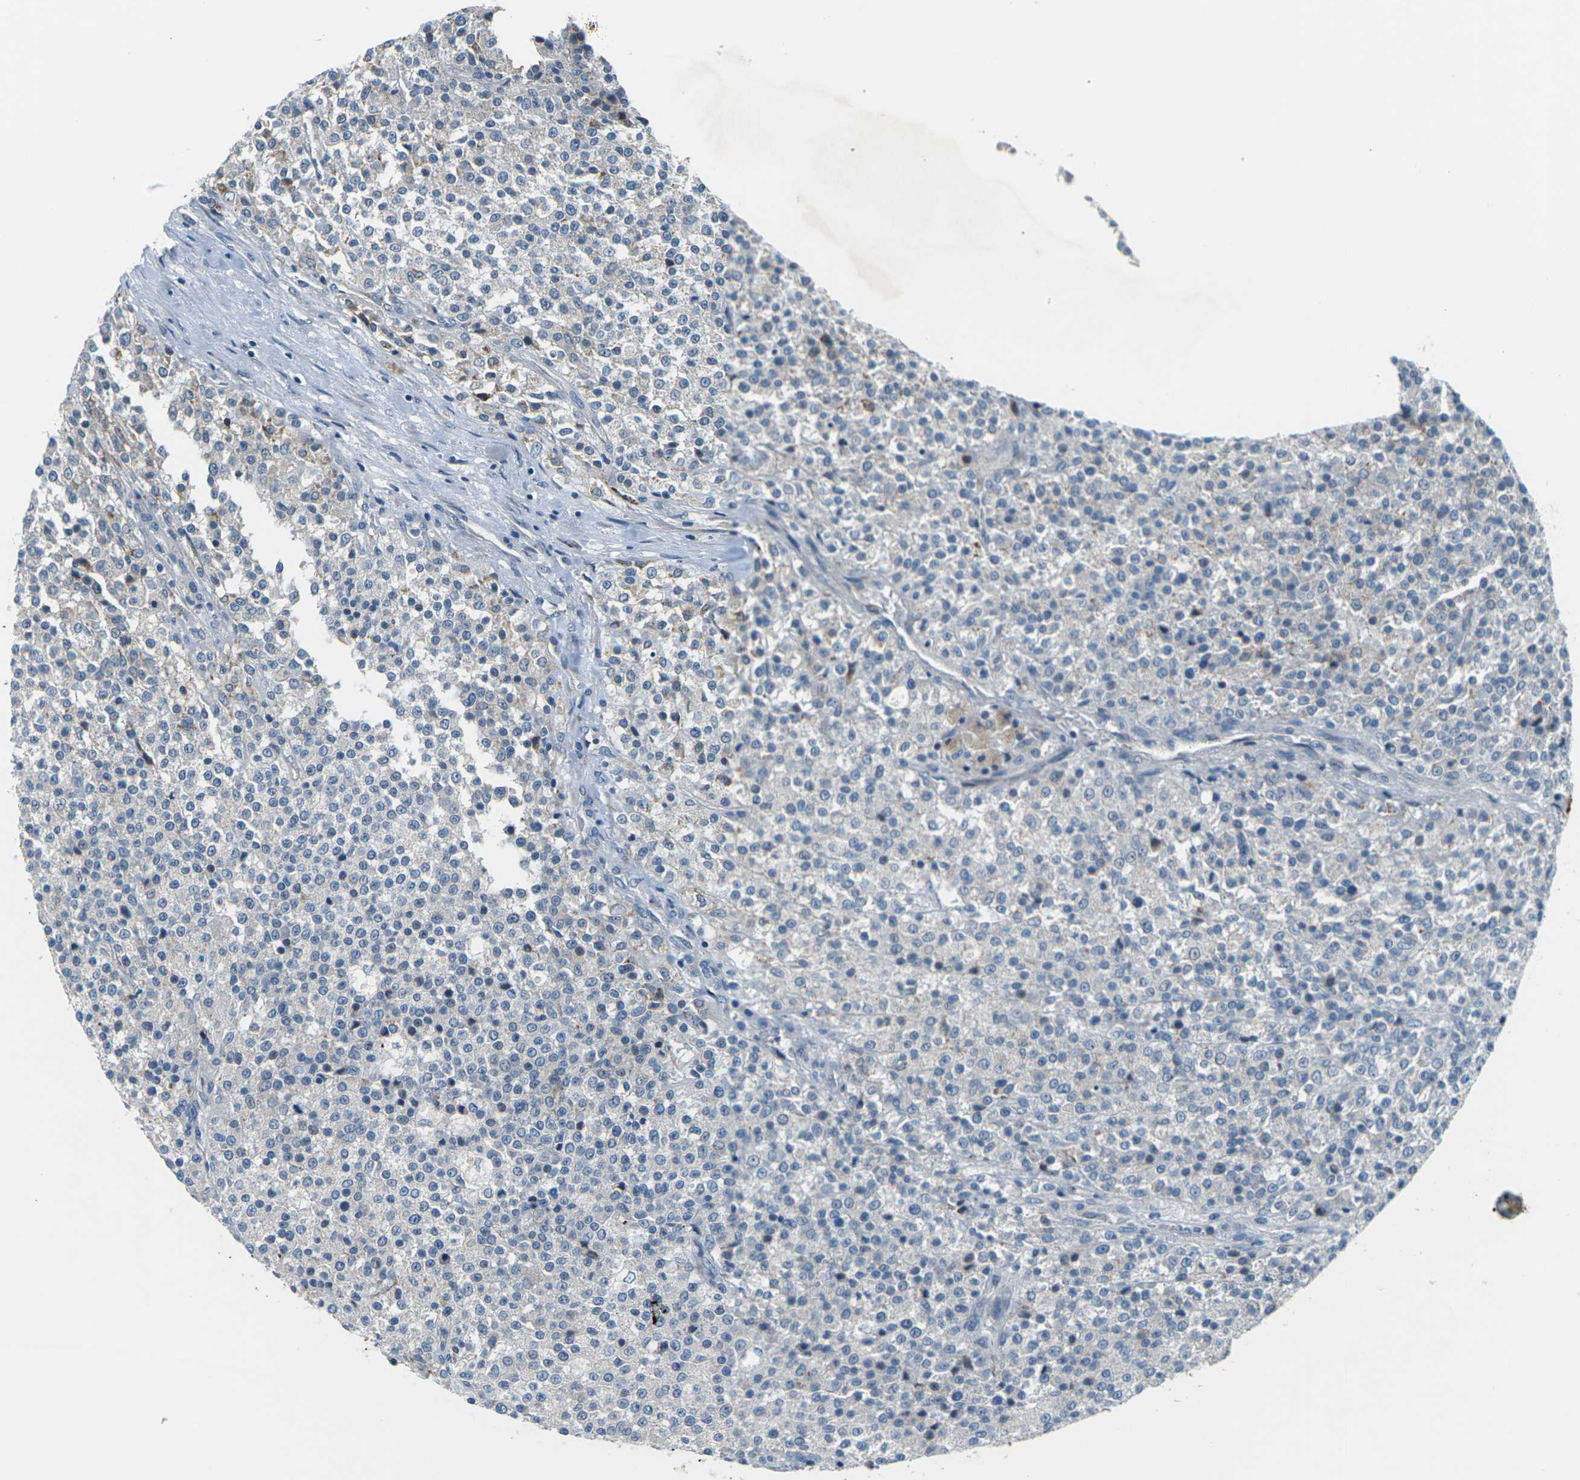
{"staining": {"intensity": "negative", "quantity": "none", "location": "none"}, "tissue": "testis cancer", "cell_type": "Tumor cells", "image_type": "cancer", "snomed": [{"axis": "morphology", "description": "Seminoma, NOS"}, {"axis": "topography", "description": "Testis"}], "caption": "DAB (3,3'-diaminobenzidine) immunohistochemical staining of human testis cancer displays no significant expression in tumor cells.", "gene": "SLC13A3", "patient": {"sex": "male", "age": 59}}